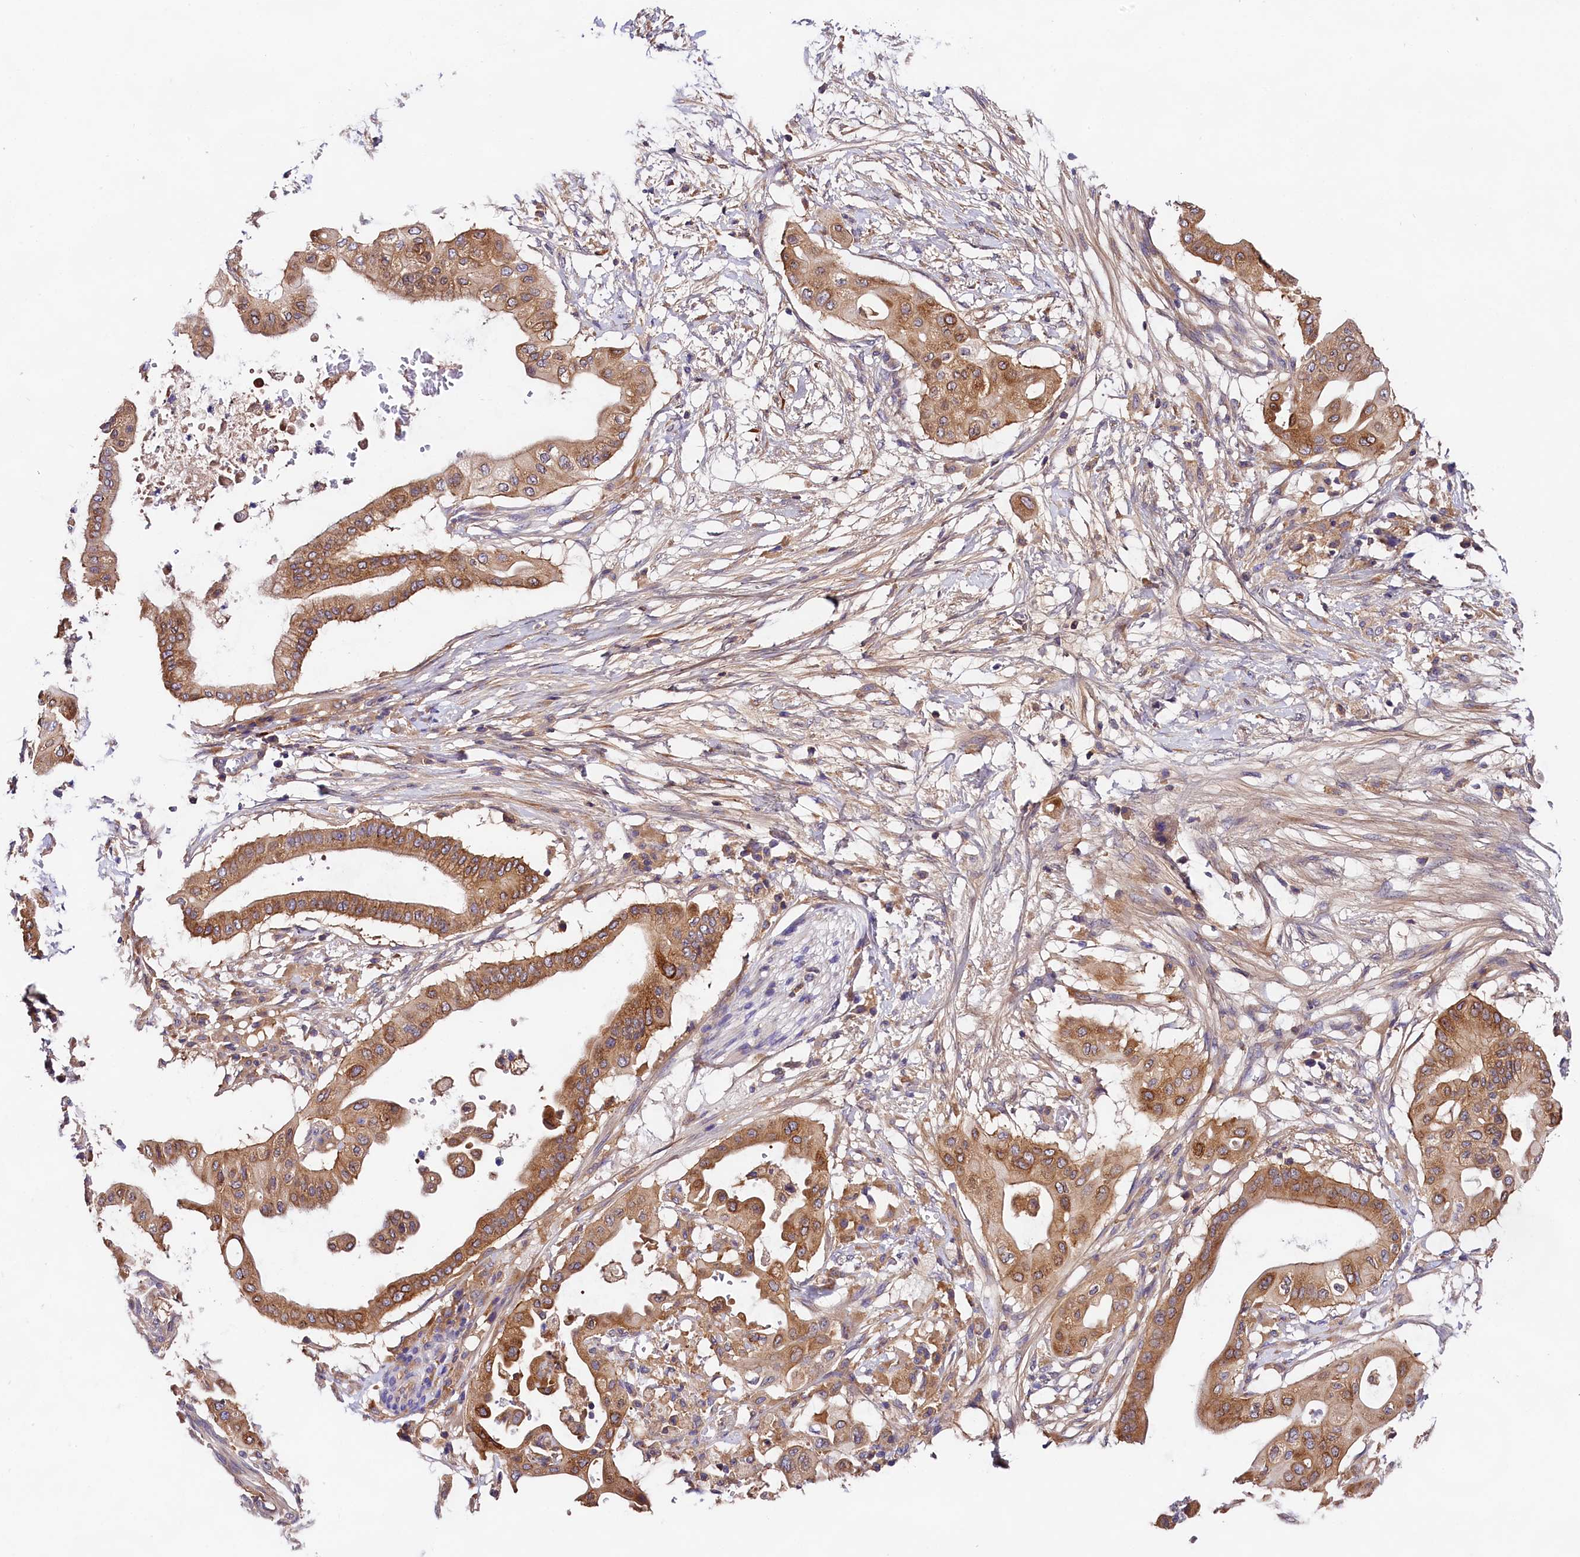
{"staining": {"intensity": "moderate", "quantity": ">75%", "location": "cytoplasmic/membranous"}, "tissue": "pancreatic cancer", "cell_type": "Tumor cells", "image_type": "cancer", "snomed": [{"axis": "morphology", "description": "Adenocarcinoma, NOS"}, {"axis": "topography", "description": "Pancreas"}], "caption": "A photomicrograph showing moderate cytoplasmic/membranous staining in about >75% of tumor cells in adenocarcinoma (pancreatic), as visualized by brown immunohistochemical staining.", "gene": "OAS3", "patient": {"sex": "male", "age": 68}}